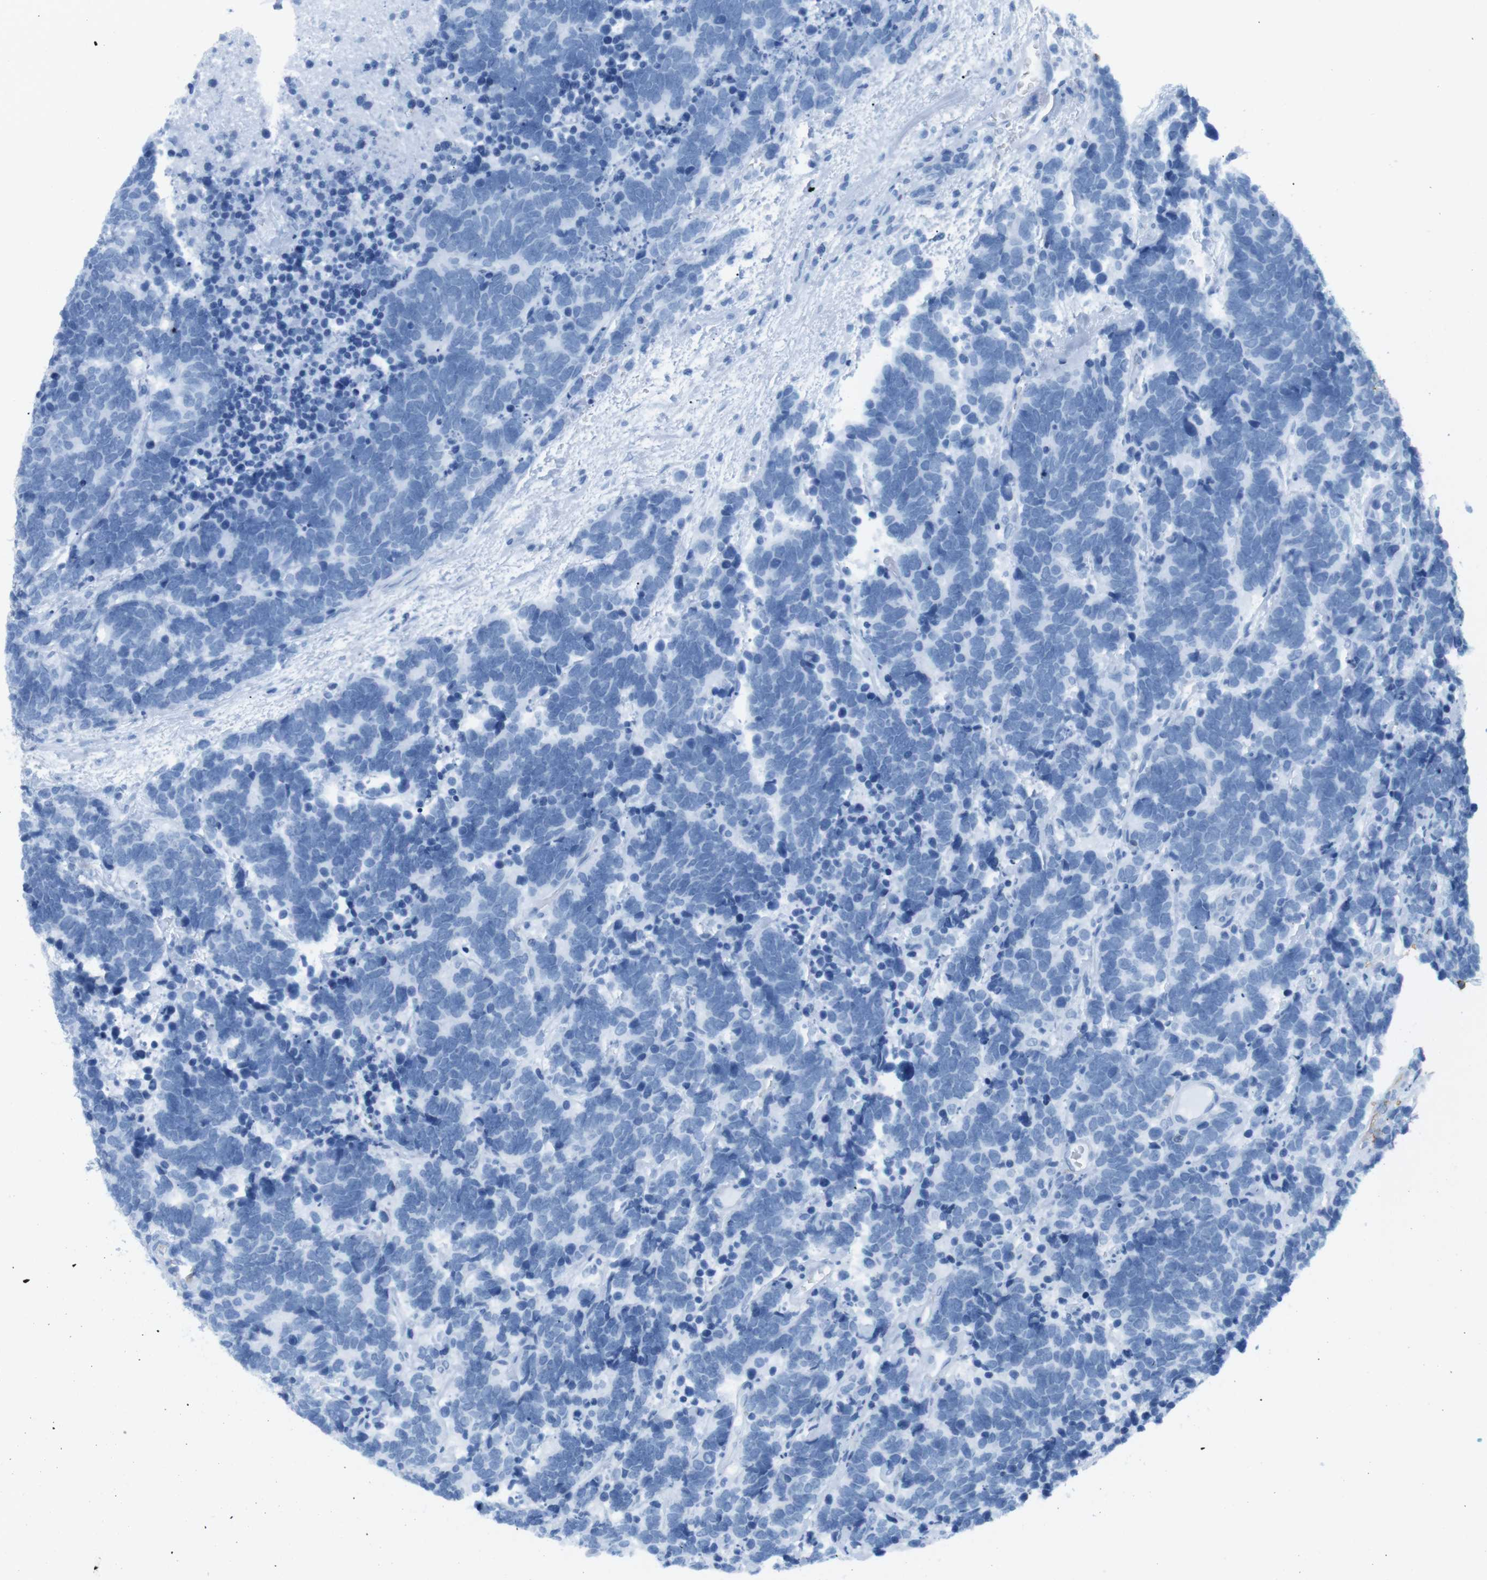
{"staining": {"intensity": "negative", "quantity": "none", "location": "none"}, "tissue": "carcinoid", "cell_type": "Tumor cells", "image_type": "cancer", "snomed": [{"axis": "morphology", "description": "Carcinoma, NOS"}, {"axis": "morphology", "description": "Carcinoid, malignant, NOS"}, {"axis": "topography", "description": "Urinary bladder"}], "caption": "IHC micrograph of neoplastic tissue: human carcinoma stained with DAB demonstrates no significant protein positivity in tumor cells. The staining is performed using DAB brown chromogen with nuclei counter-stained in using hematoxylin.", "gene": "TNFRSF4", "patient": {"sex": "male", "age": 57}}